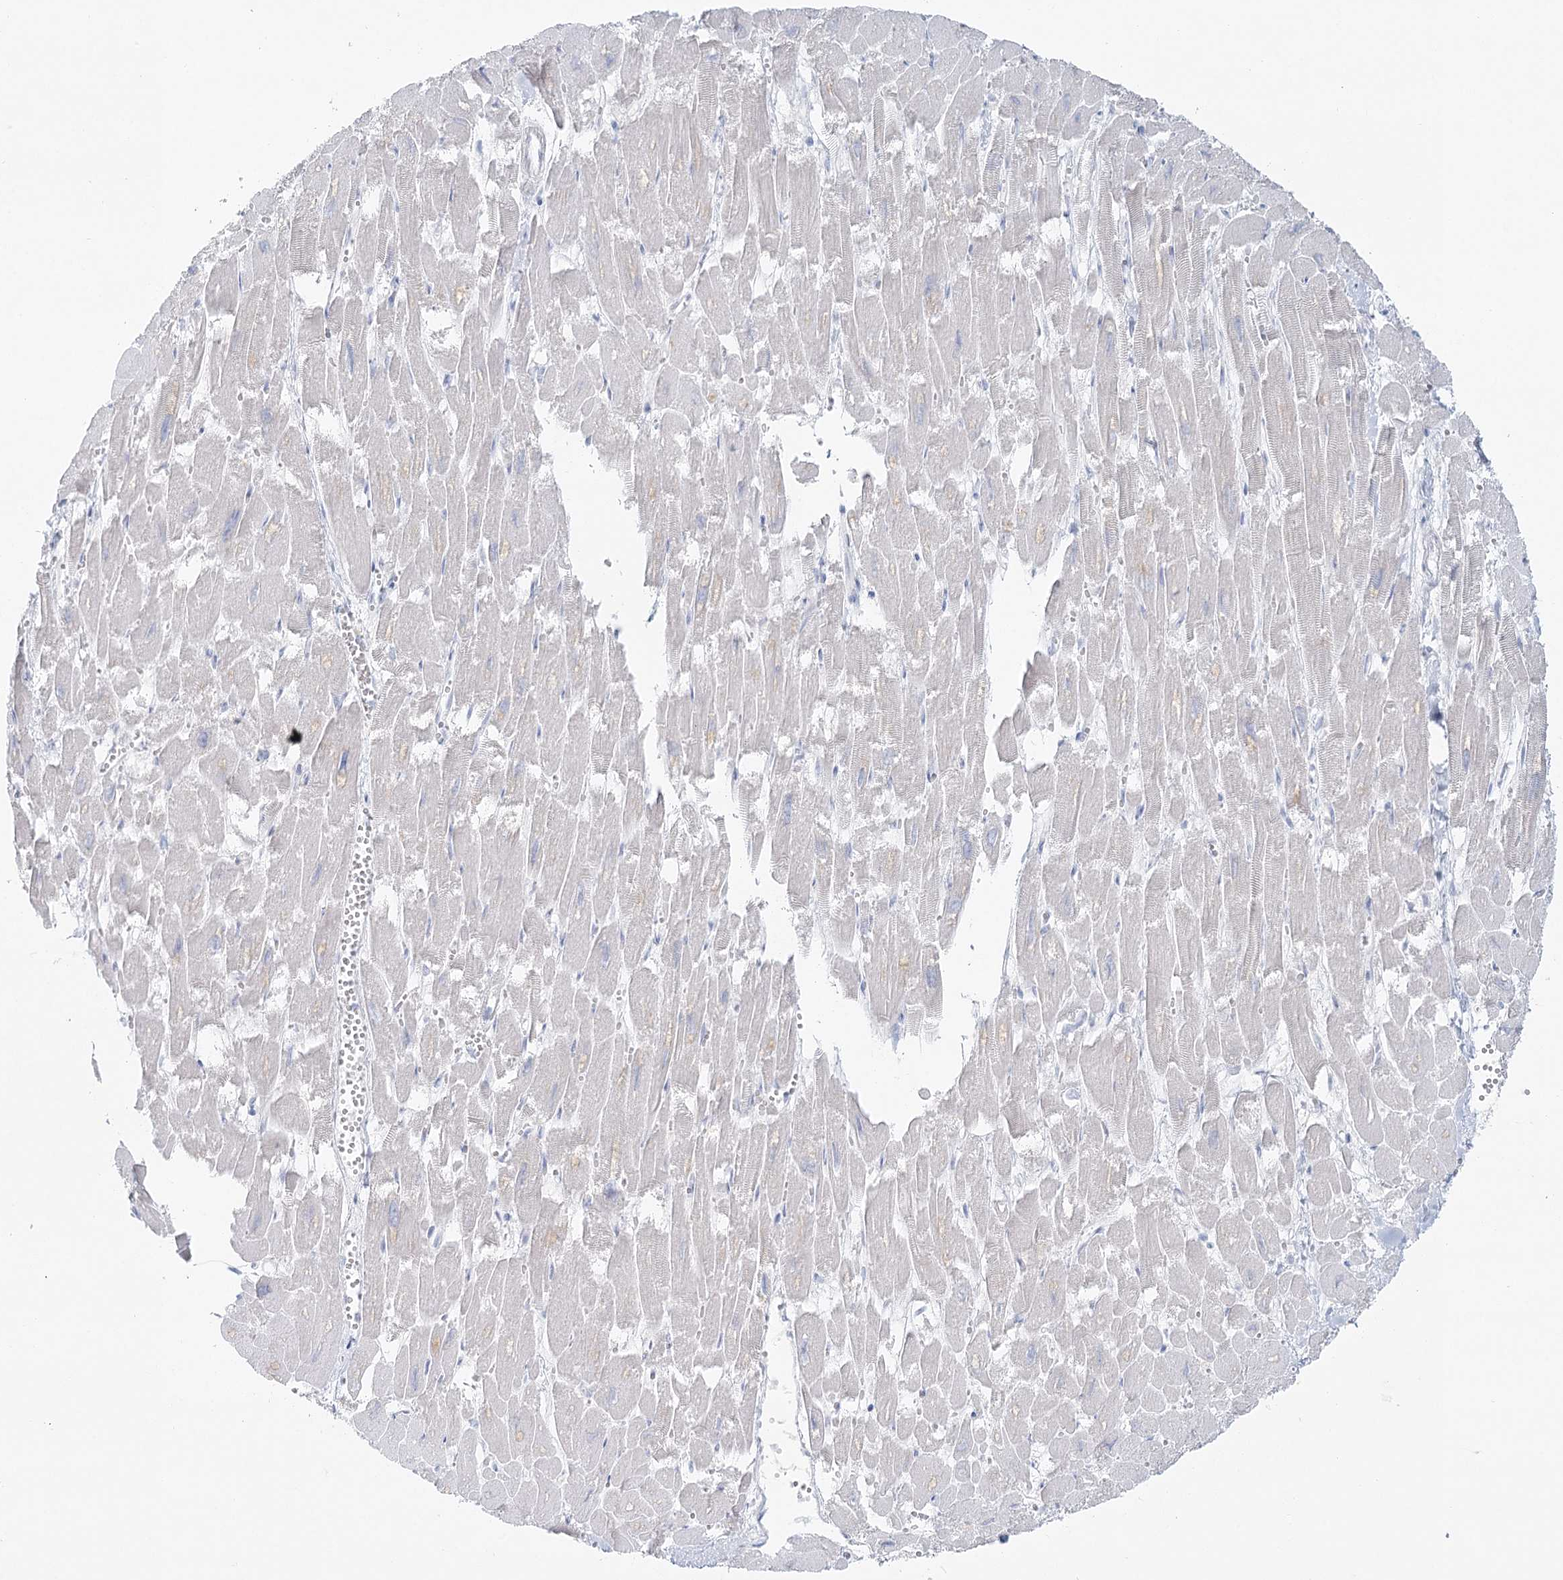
{"staining": {"intensity": "negative", "quantity": "none", "location": "none"}, "tissue": "heart muscle", "cell_type": "Cardiomyocytes", "image_type": "normal", "snomed": [{"axis": "morphology", "description": "Normal tissue, NOS"}, {"axis": "topography", "description": "Heart"}], "caption": "The image reveals no significant positivity in cardiomyocytes of heart muscle. Brightfield microscopy of immunohistochemistry stained with DAB (3,3'-diaminobenzidine) (brown) and hematoxylin (blue), captured at high magnification.", "gene": "DMGDH", "patient": {"sex": "male", "age": 54}}